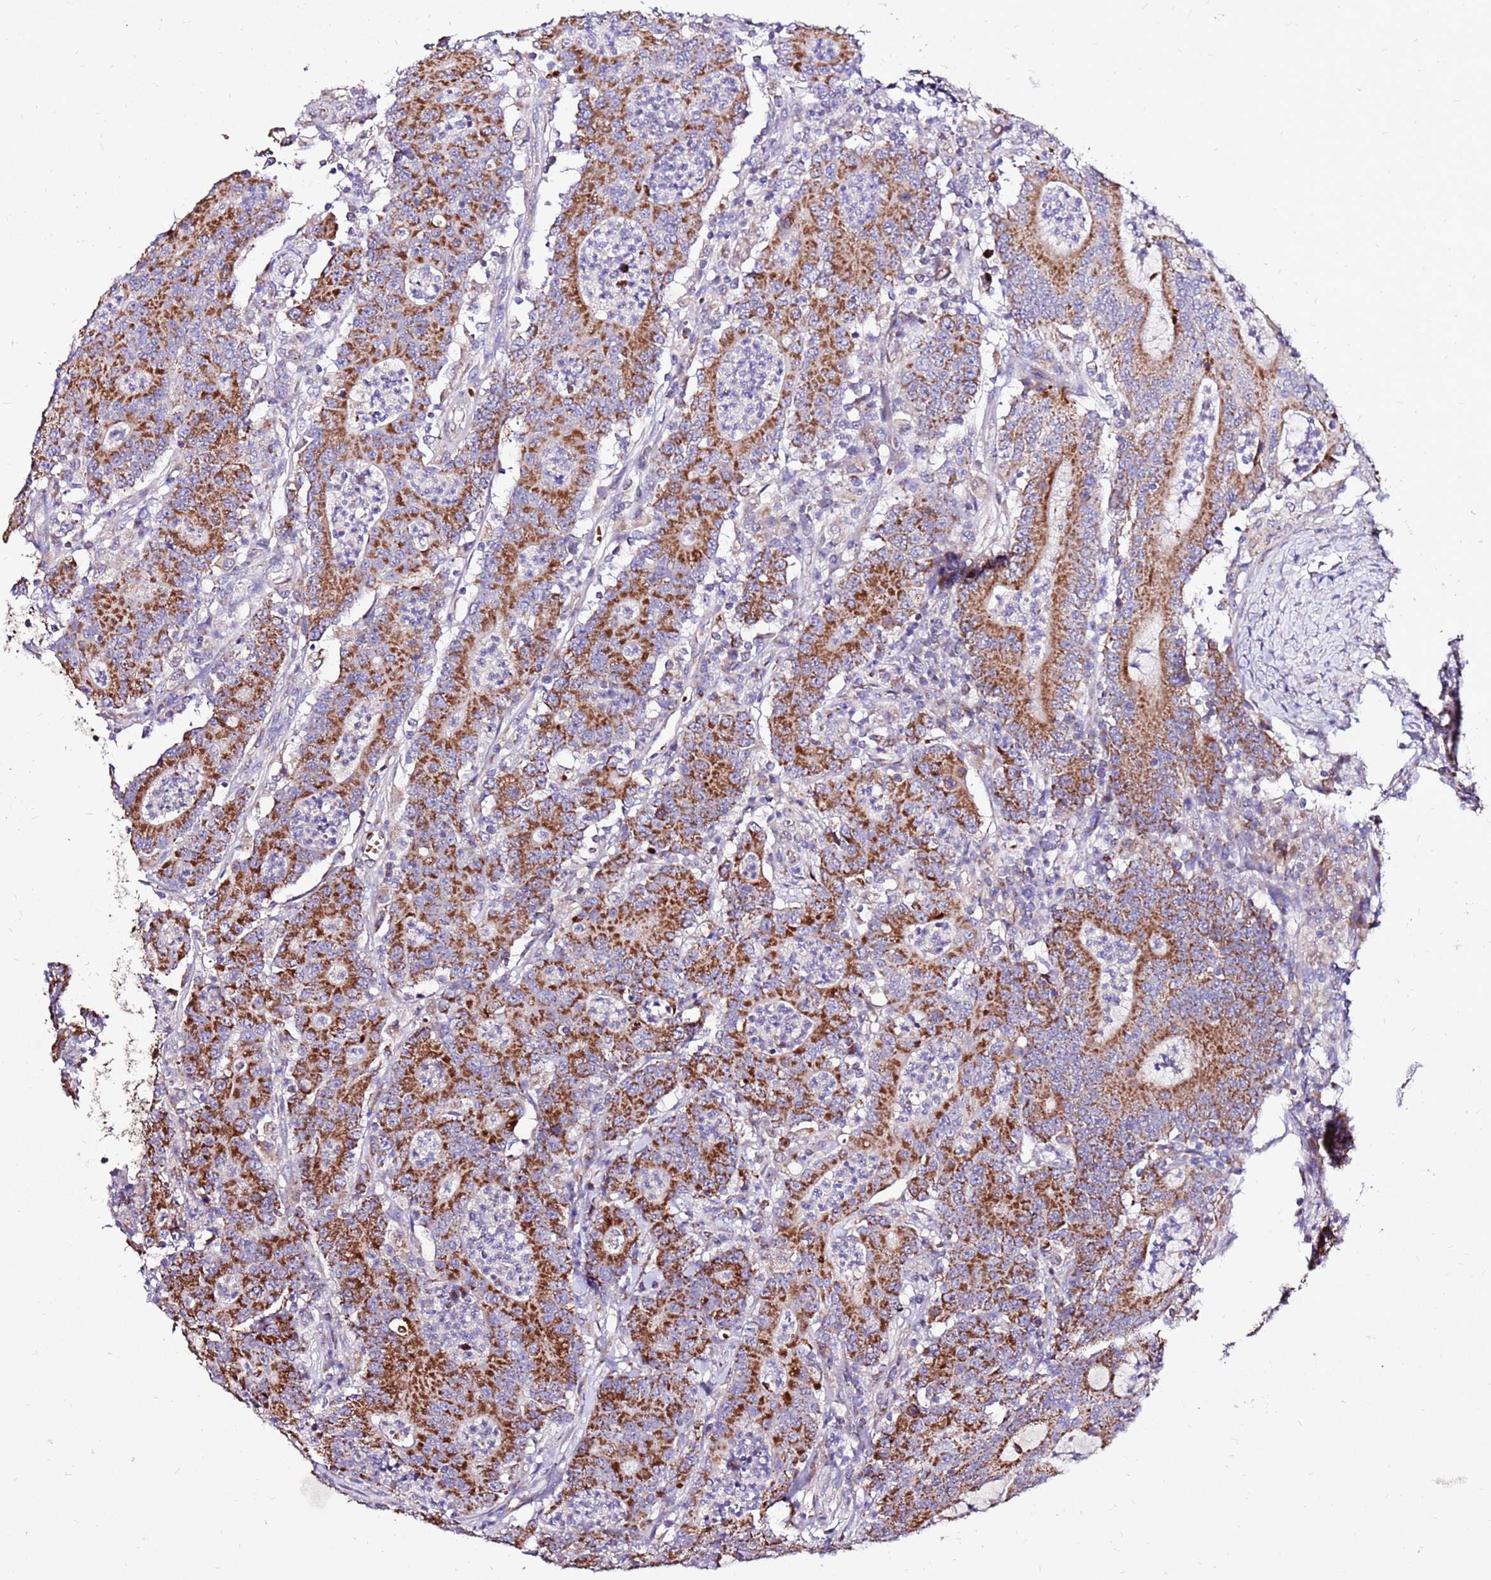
{"staining": {"intensity": "strong", "quantity": ">75%", "location": "cytoplasmic/membranous"}, "tissue": "colorectal cancer", "cell_type": "Tumor cells", "image_type": "cancer", "snomed": [{"axis": "morphology", "description": "Adenocarcinoma, NOS"}, {"axis": "topography", "description": "Colon"}], "caption": "Immunohistochemistry photomicrograph of neoplastic tissue: colorectal adenocarcinoma stained using immunohistochemistry shows high levels of strong protein expression localized specifically in the cytoplasmic/membranous of tumor cells, appearing as a cytoplasmic/membranous brown color.", "gene": "SPSB3", "patient": {"sex": "male", "age": 83}}